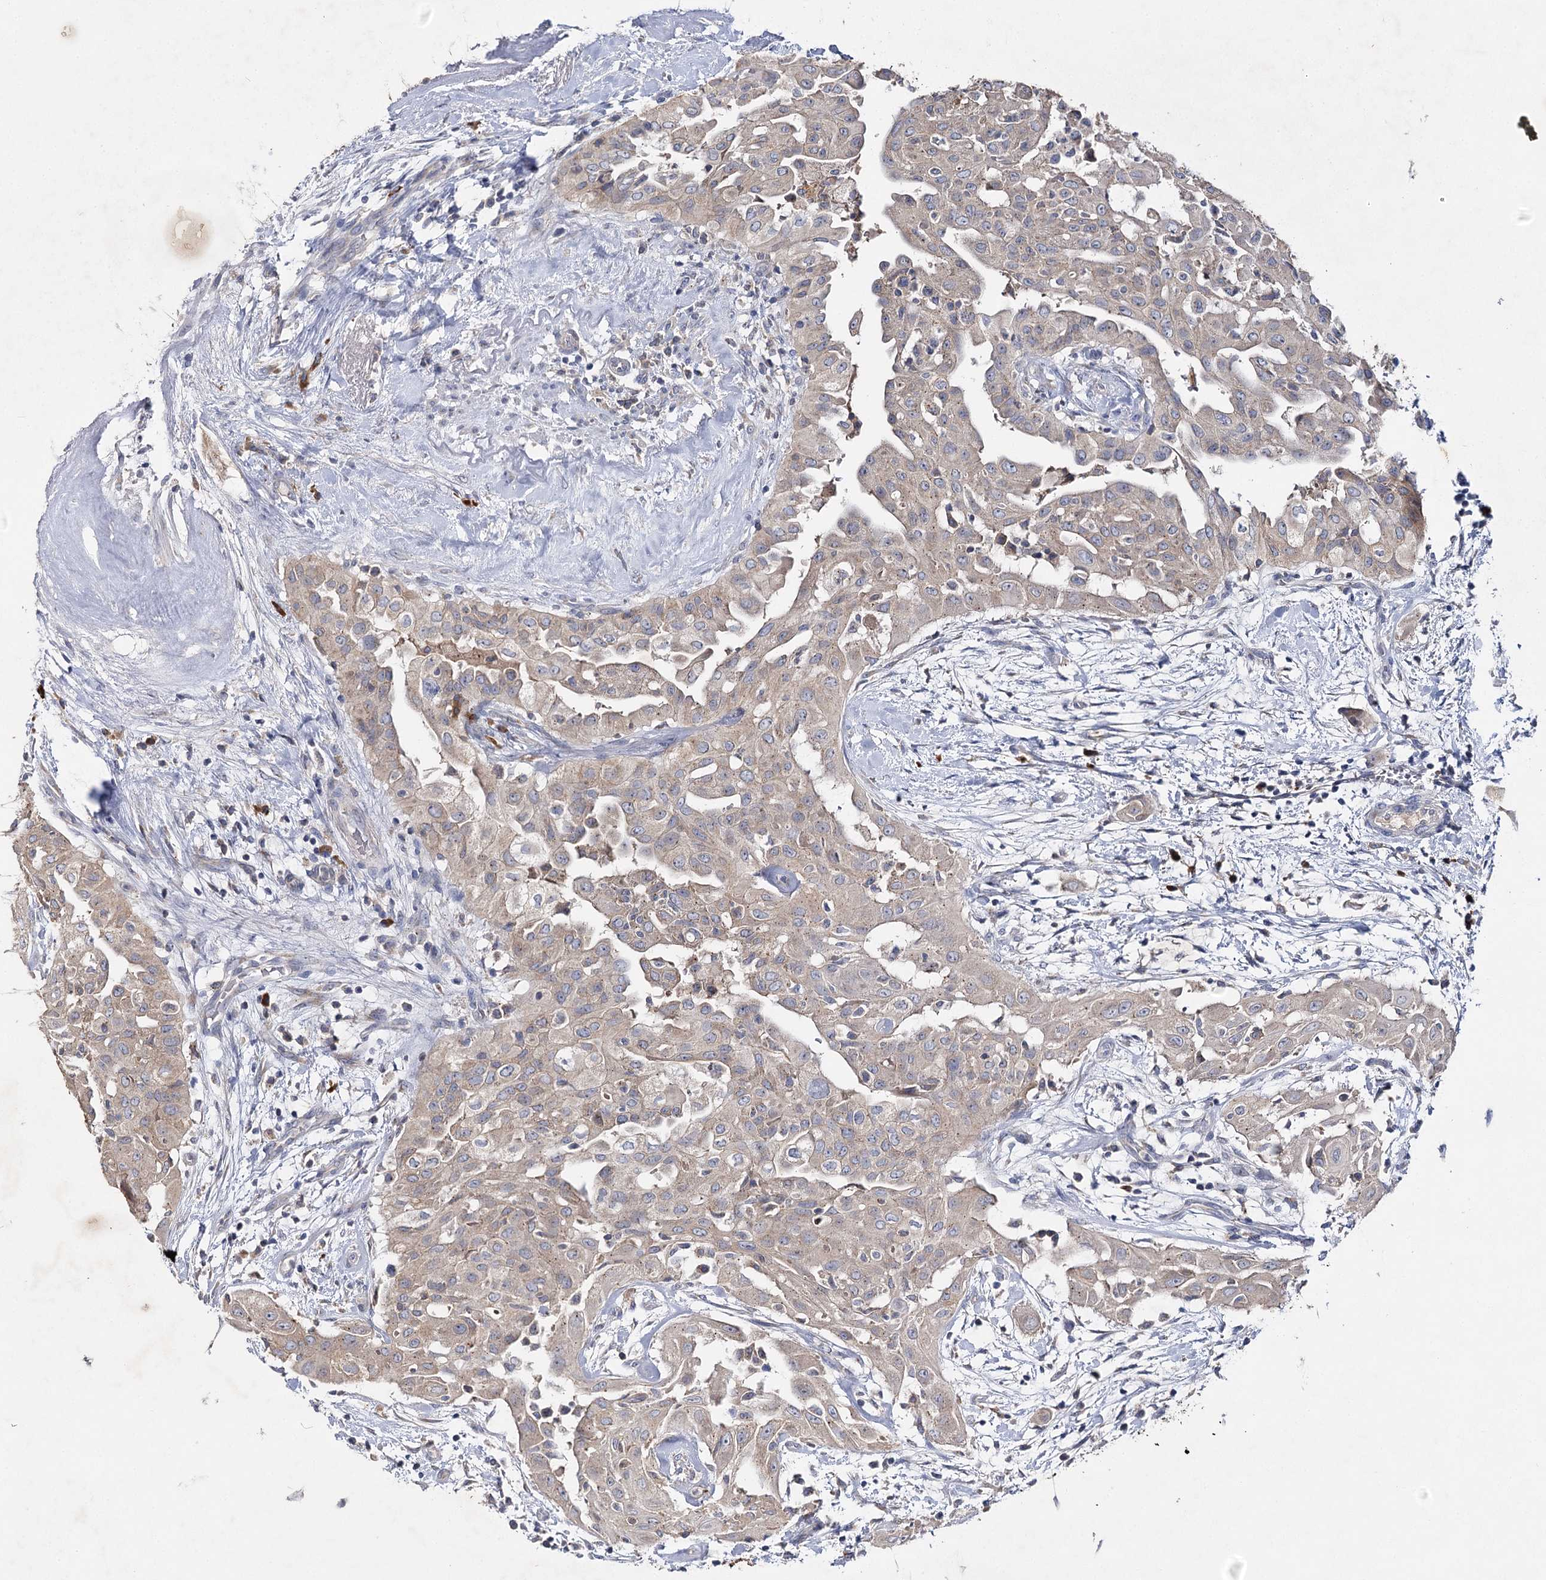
{"staining": {"intensity": "weak", "quantity": ">75%", "location": "cytoplasmic/membranous"}, "tissue": "thyroid cancer", "cell_type": "Tumor cells", "image_type": "cancer", "snomed": [{"axis": "morphology", "description": "Papillary adenocarcinoma, NOS"}, {"axis": "topography", "description": "Thyroid gland"}], "caption": "Protein expression analysis of thyroid cancer (papillary adenocarcinoma) displays weak cytoplasmic/membranous expression in approximately >75% of tumor cells. The staining was performed using DAB, with brown indicating positive protein expression. Nuclei are stained blue with hematoxylin.", "gene": "IL1RAP", "patient": {"sex": "female", "age": 59}}